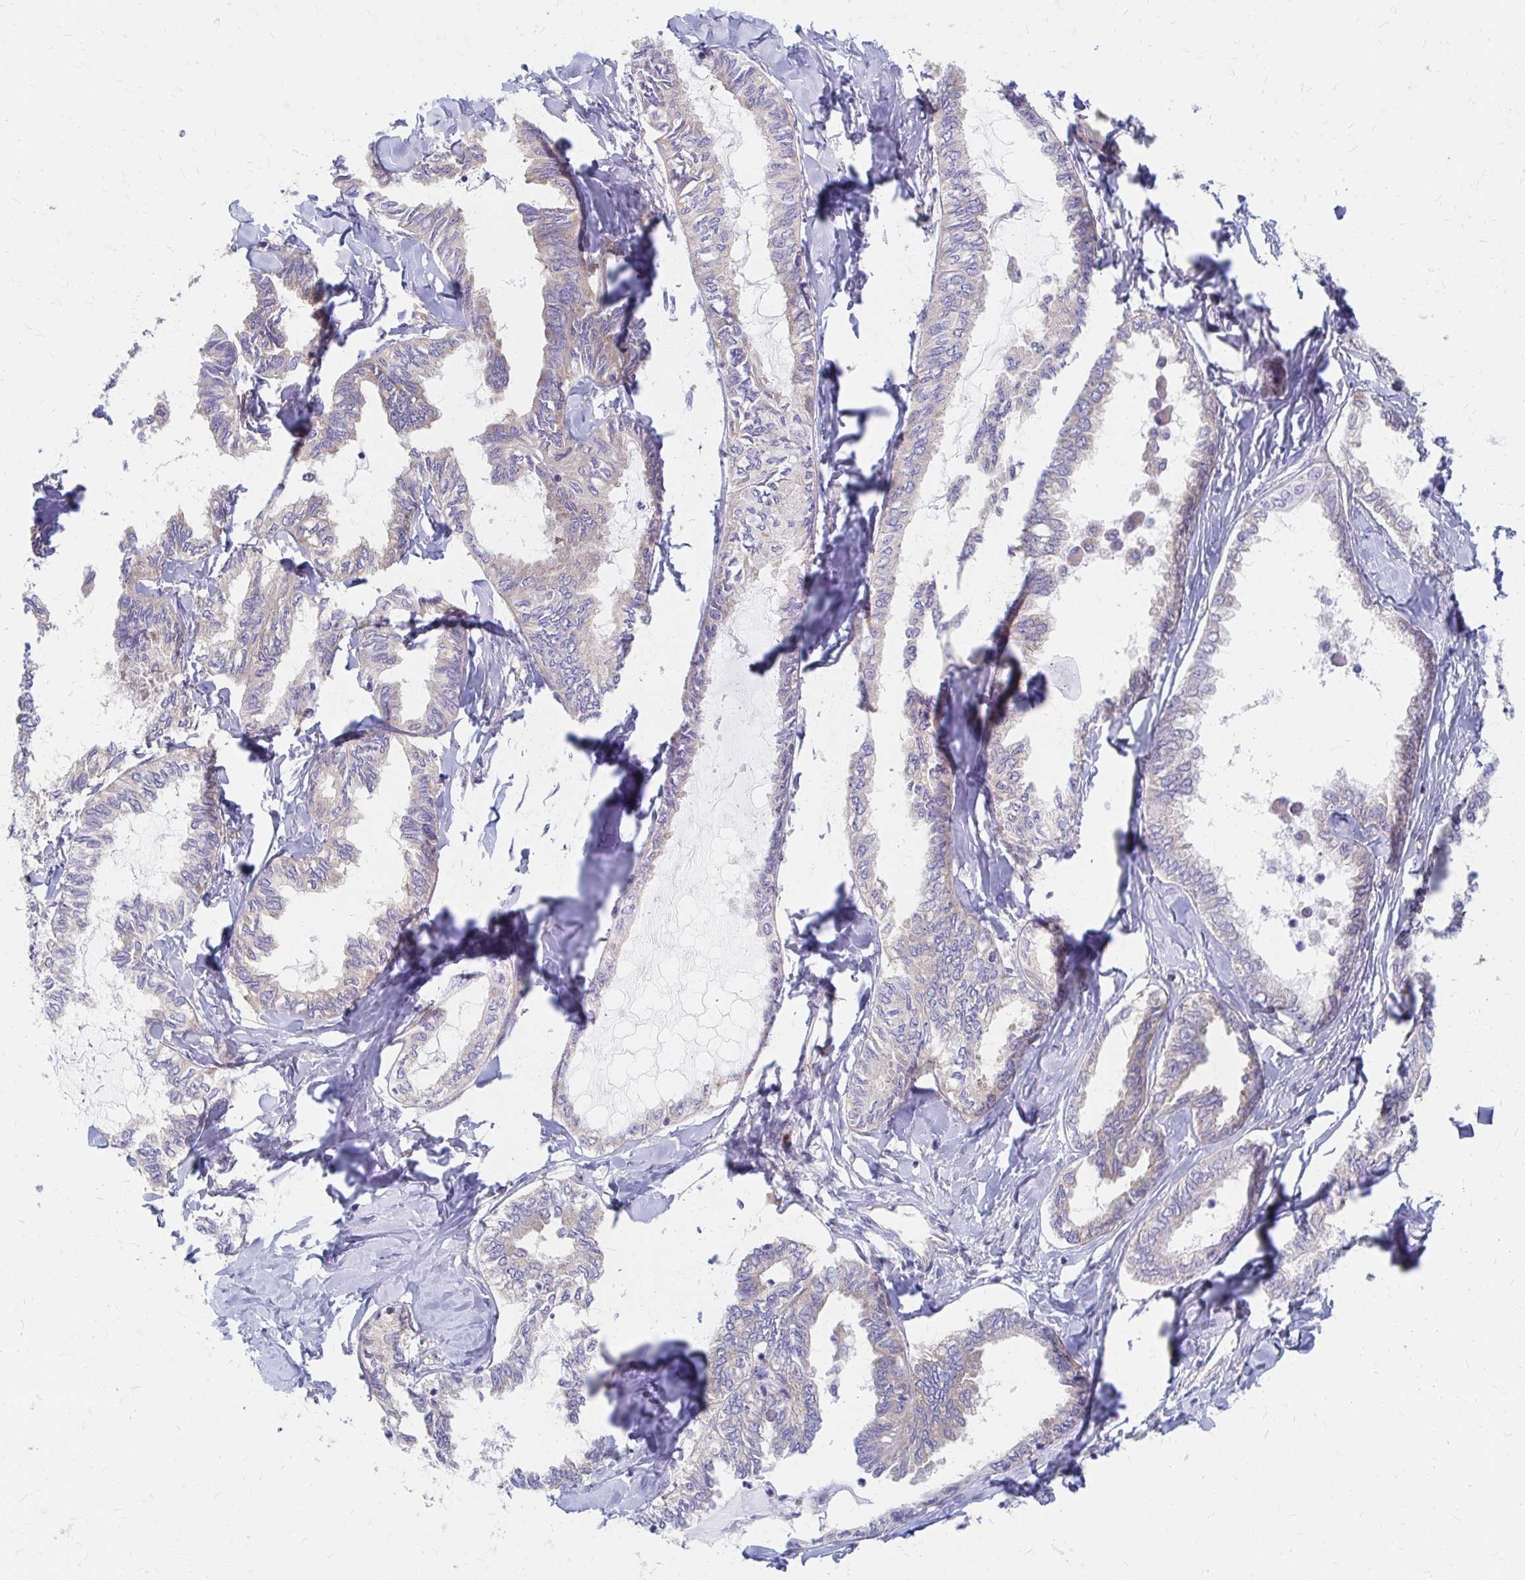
{"staining": {"intensity": "negative", "quantity": "none", "location": "none"}, "tissue": "ovarian cancer", "cell_type": "Tumor cells", "image_type": "cancer", "snomed": [{"axis": "morphology", "description": "Carcinoma, endometroid"}, {"axis": "topography", "description": "Ovary"}], "caption": "This is an IHC histopathology image of ovarian endometroid carcinoma. There is no expression in tumor cells.", "gene": "RPL27A", "patient": {"sex": "female", "age": 70}}